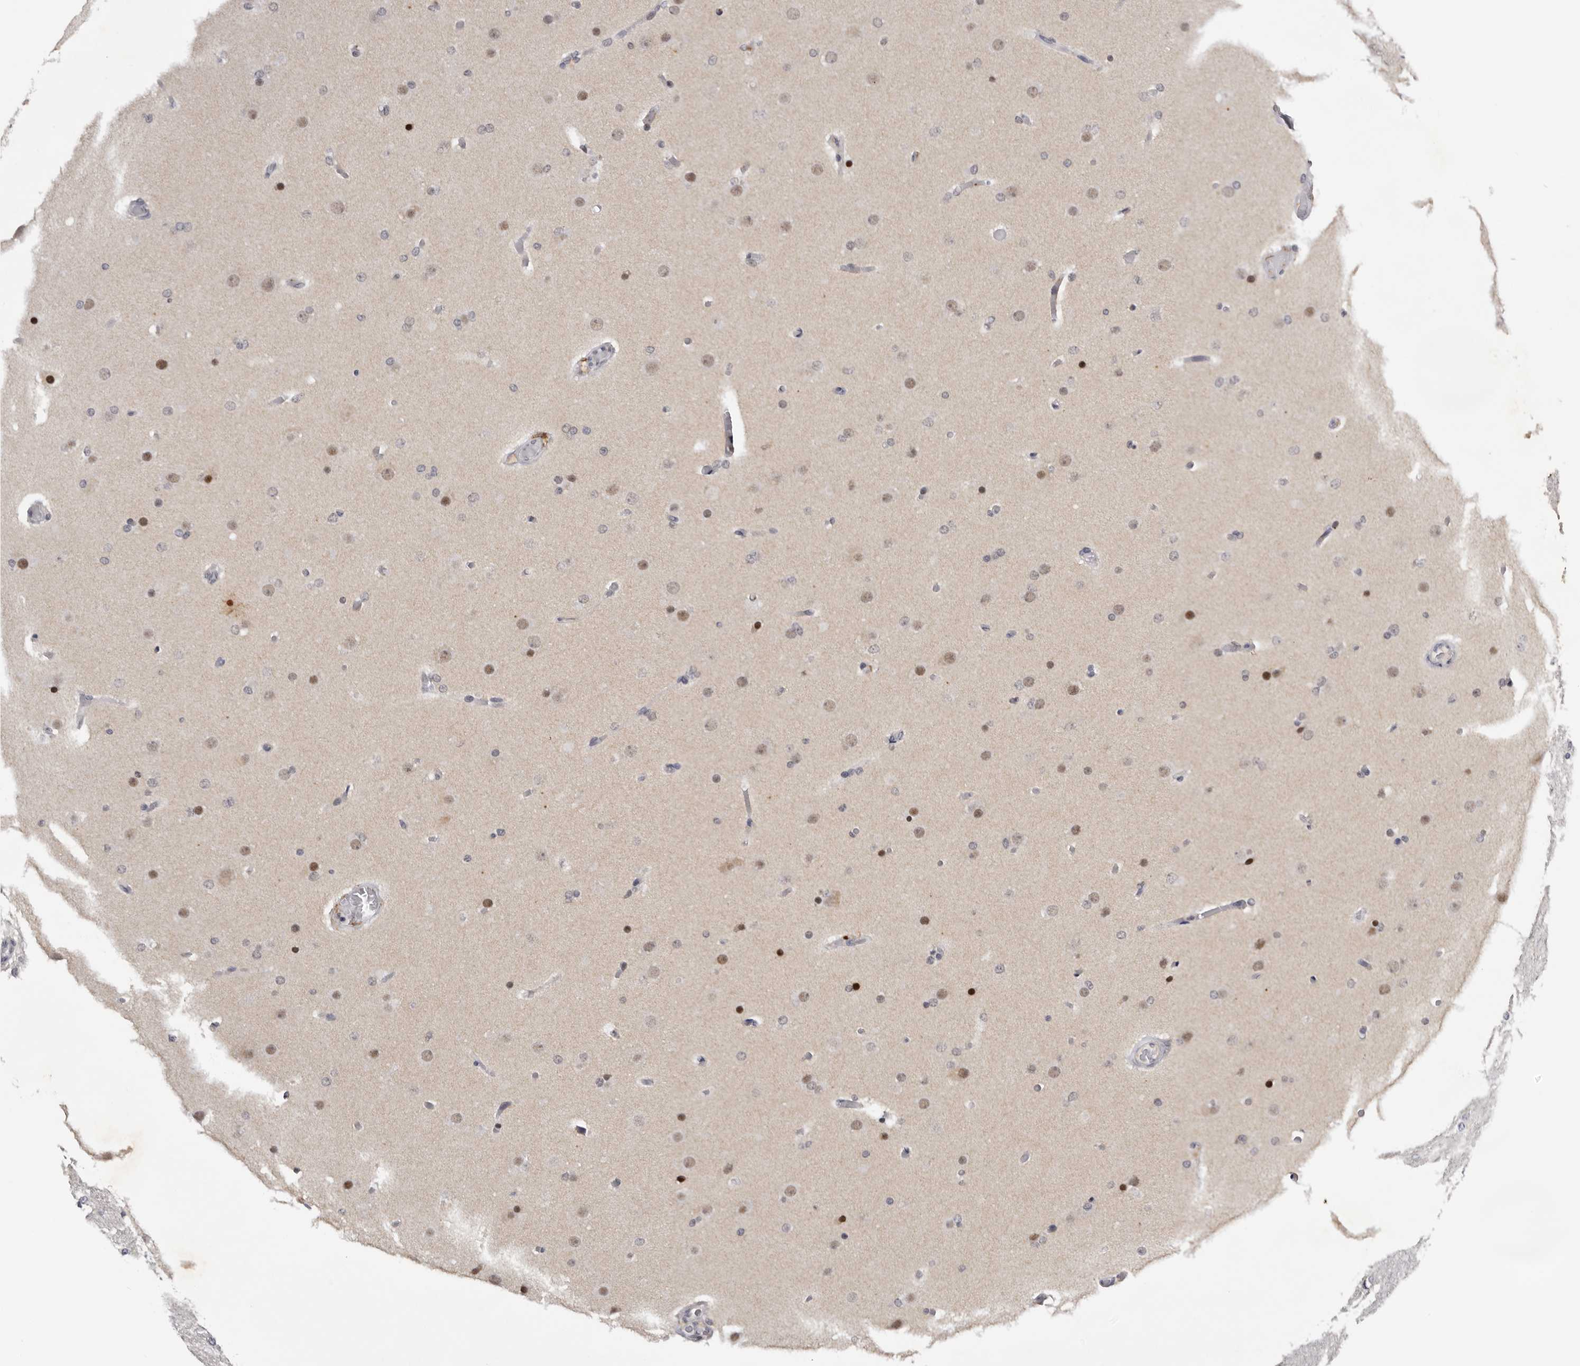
{"staining": {"intensity": "weak", "quantity": "<25%", "location": "nuclear"}, "tissue": "glioma", "cell_type": "Tumor cells", "image_type": "cancer", "snomed": [{"axis": "morphology", "description": "Glioma, malignant, High grade"}, {"axis": "topography", "description": "Cerebral cortex"}], "caption": "A high-resolution image shows IHC staining of malignant high-grade glioma, which reveals no significant expression in tumor cells.", "gene": "KIF2B", "patient": {"sex": "female", "age": 36}}